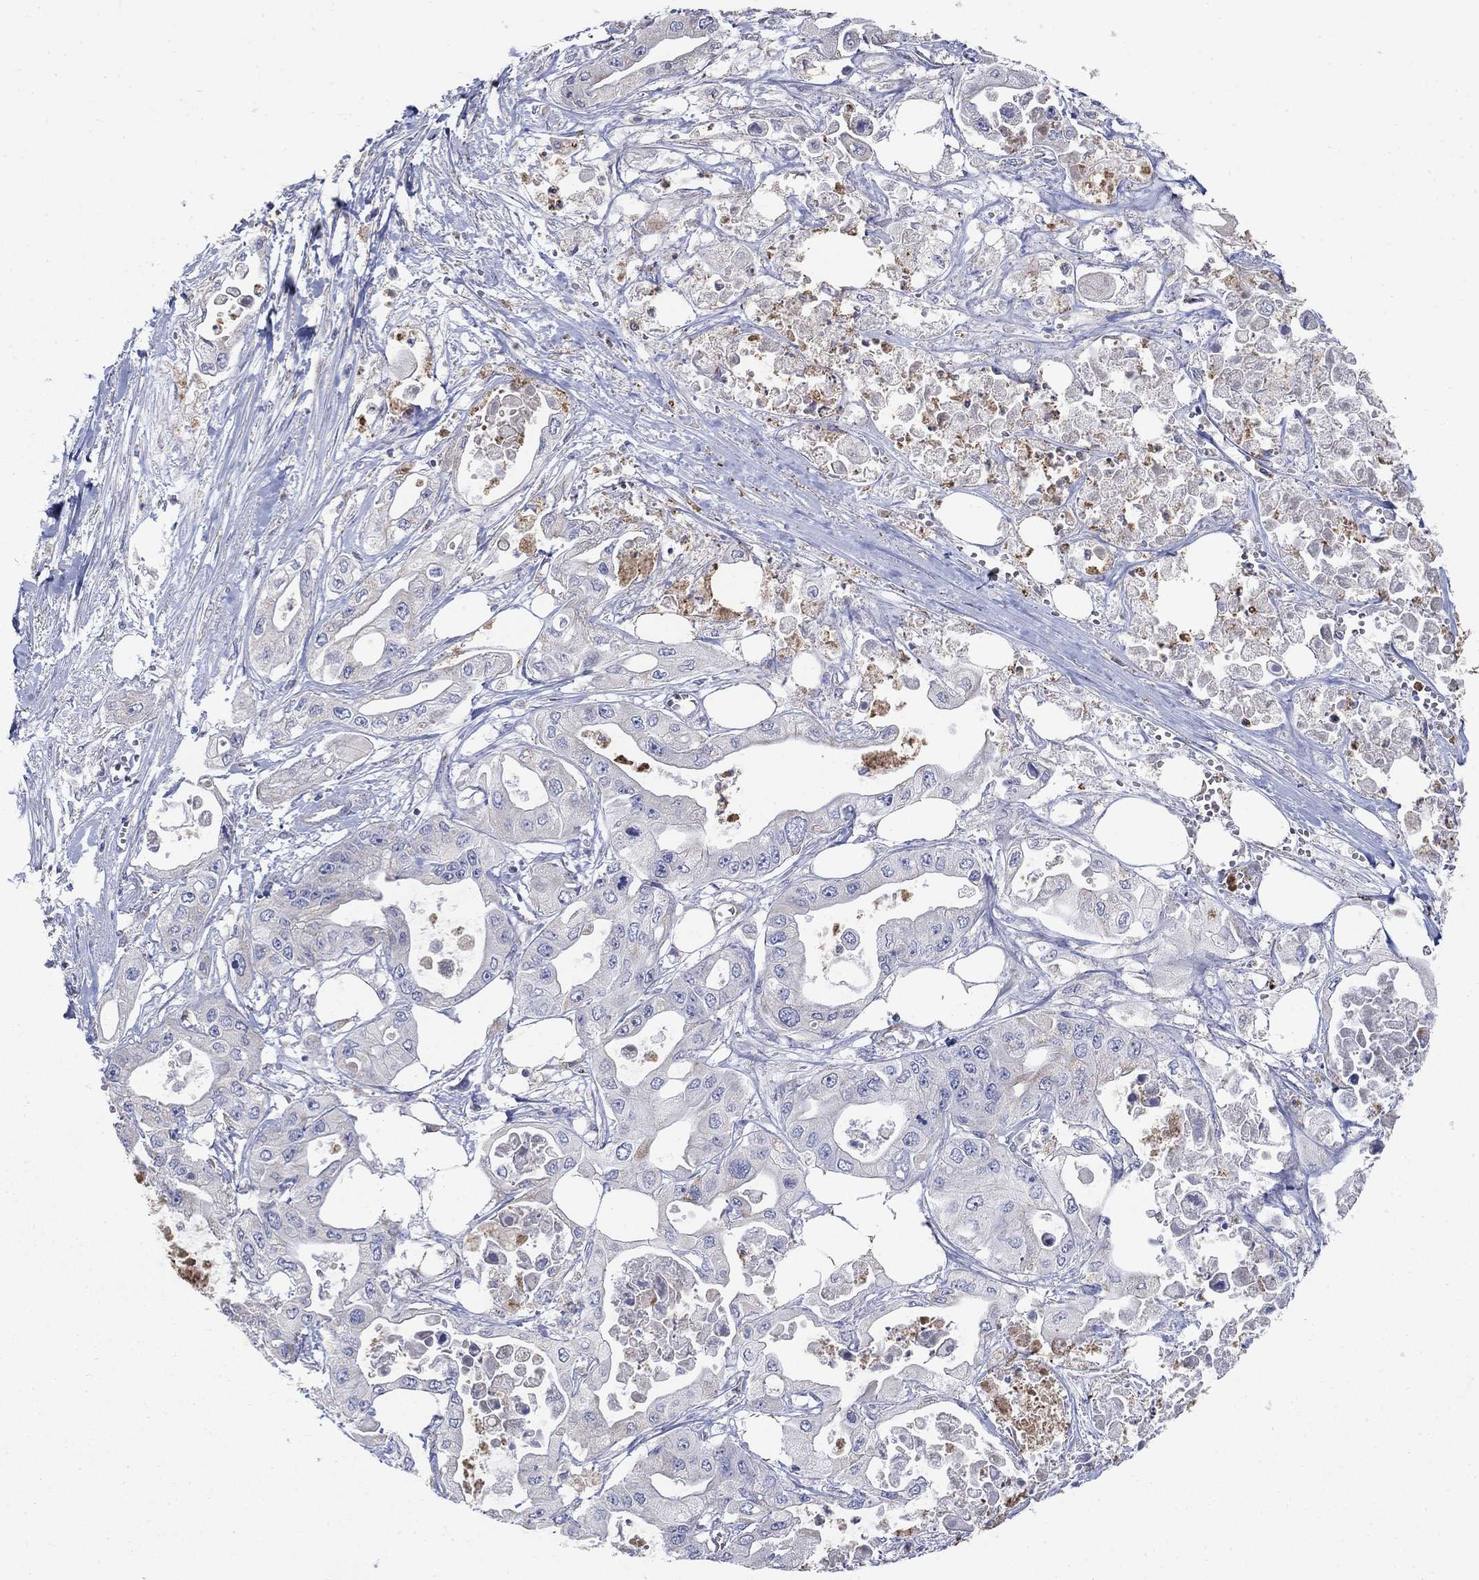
{"staining": {"intensity": "negative", "quantity": "none", "location": "none"}, "tissue": "pancreatic cancer", "cell_type": "Tumor cells", "image_type": "cancer", "snomed": [{"axis": "morphology", "description": "Adenocarcinoma, NOS"}, {"axis": "topography", "description": "Pancreas"}], "caption": "DAB immunohistochemical staining of human pancreatic adenocarcinoma reveals no significant positivity in tumor cells. The staining was performed using DAB to visualize the protein expression in brown, while the nuclei were stained in blue with hematoxylin (Magnification: 20x).", "gene": "PNPLA2", "patient": {"sex": "male", "age": 70}}